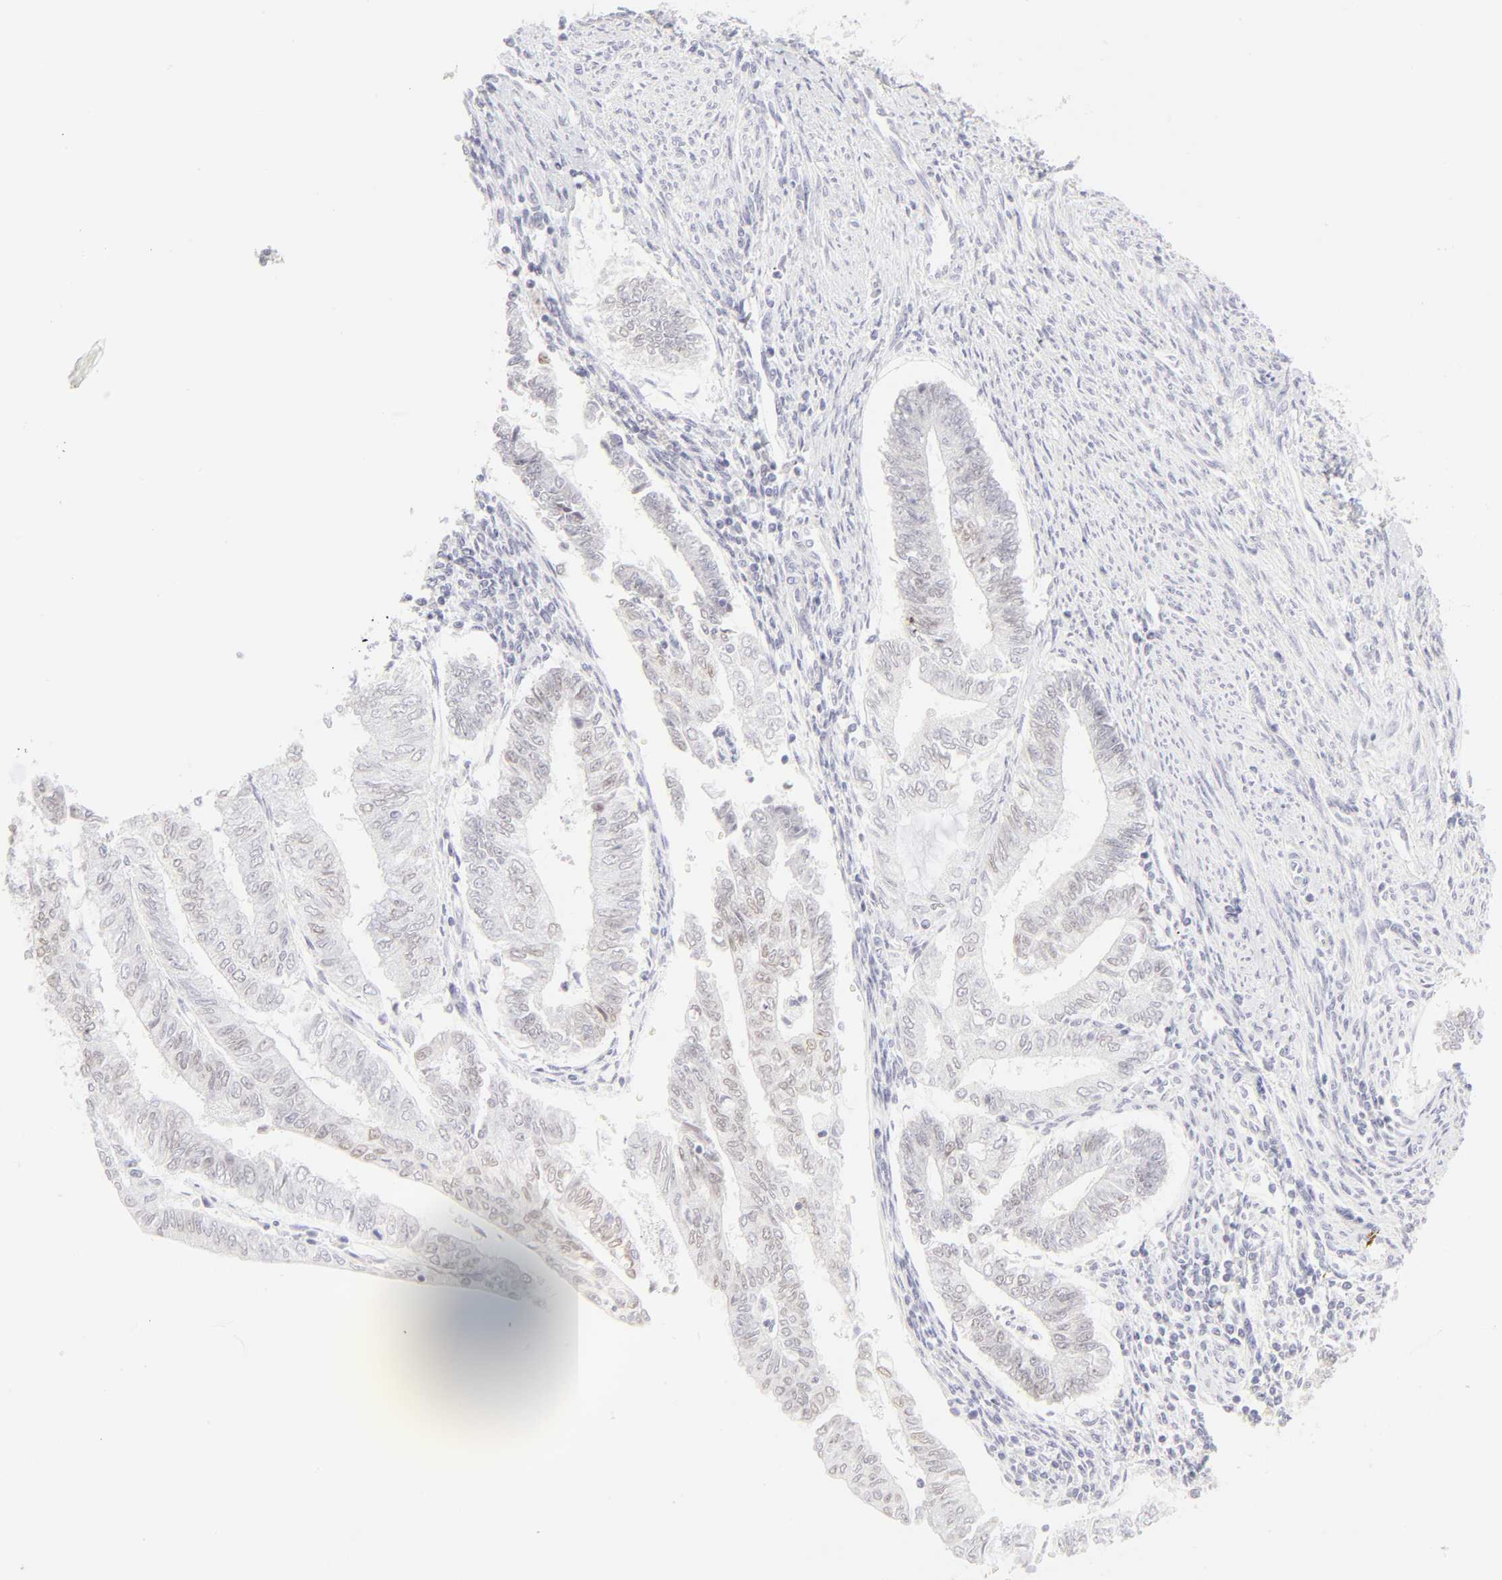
{"staining": {"intensity": "weak", "quantity": "<25%", "location": "nuclear"}, "tissue": "endometrial cancer", "cell_type": "Tumor cells", "image_type": "cancer", "snomed": [{"axis": "morphology", "description": "Adenocarcinoma, NOS"}, {"axis": "topography", "description": "Endometrium"}], "caption": "This is an immunohistochemistry (IHC) image of human endometrial cancer (adenocarcinoma). There is no expression in tumor cells.", "gene": "ELF3", "patient": {"sex": "female", "age": 66}}